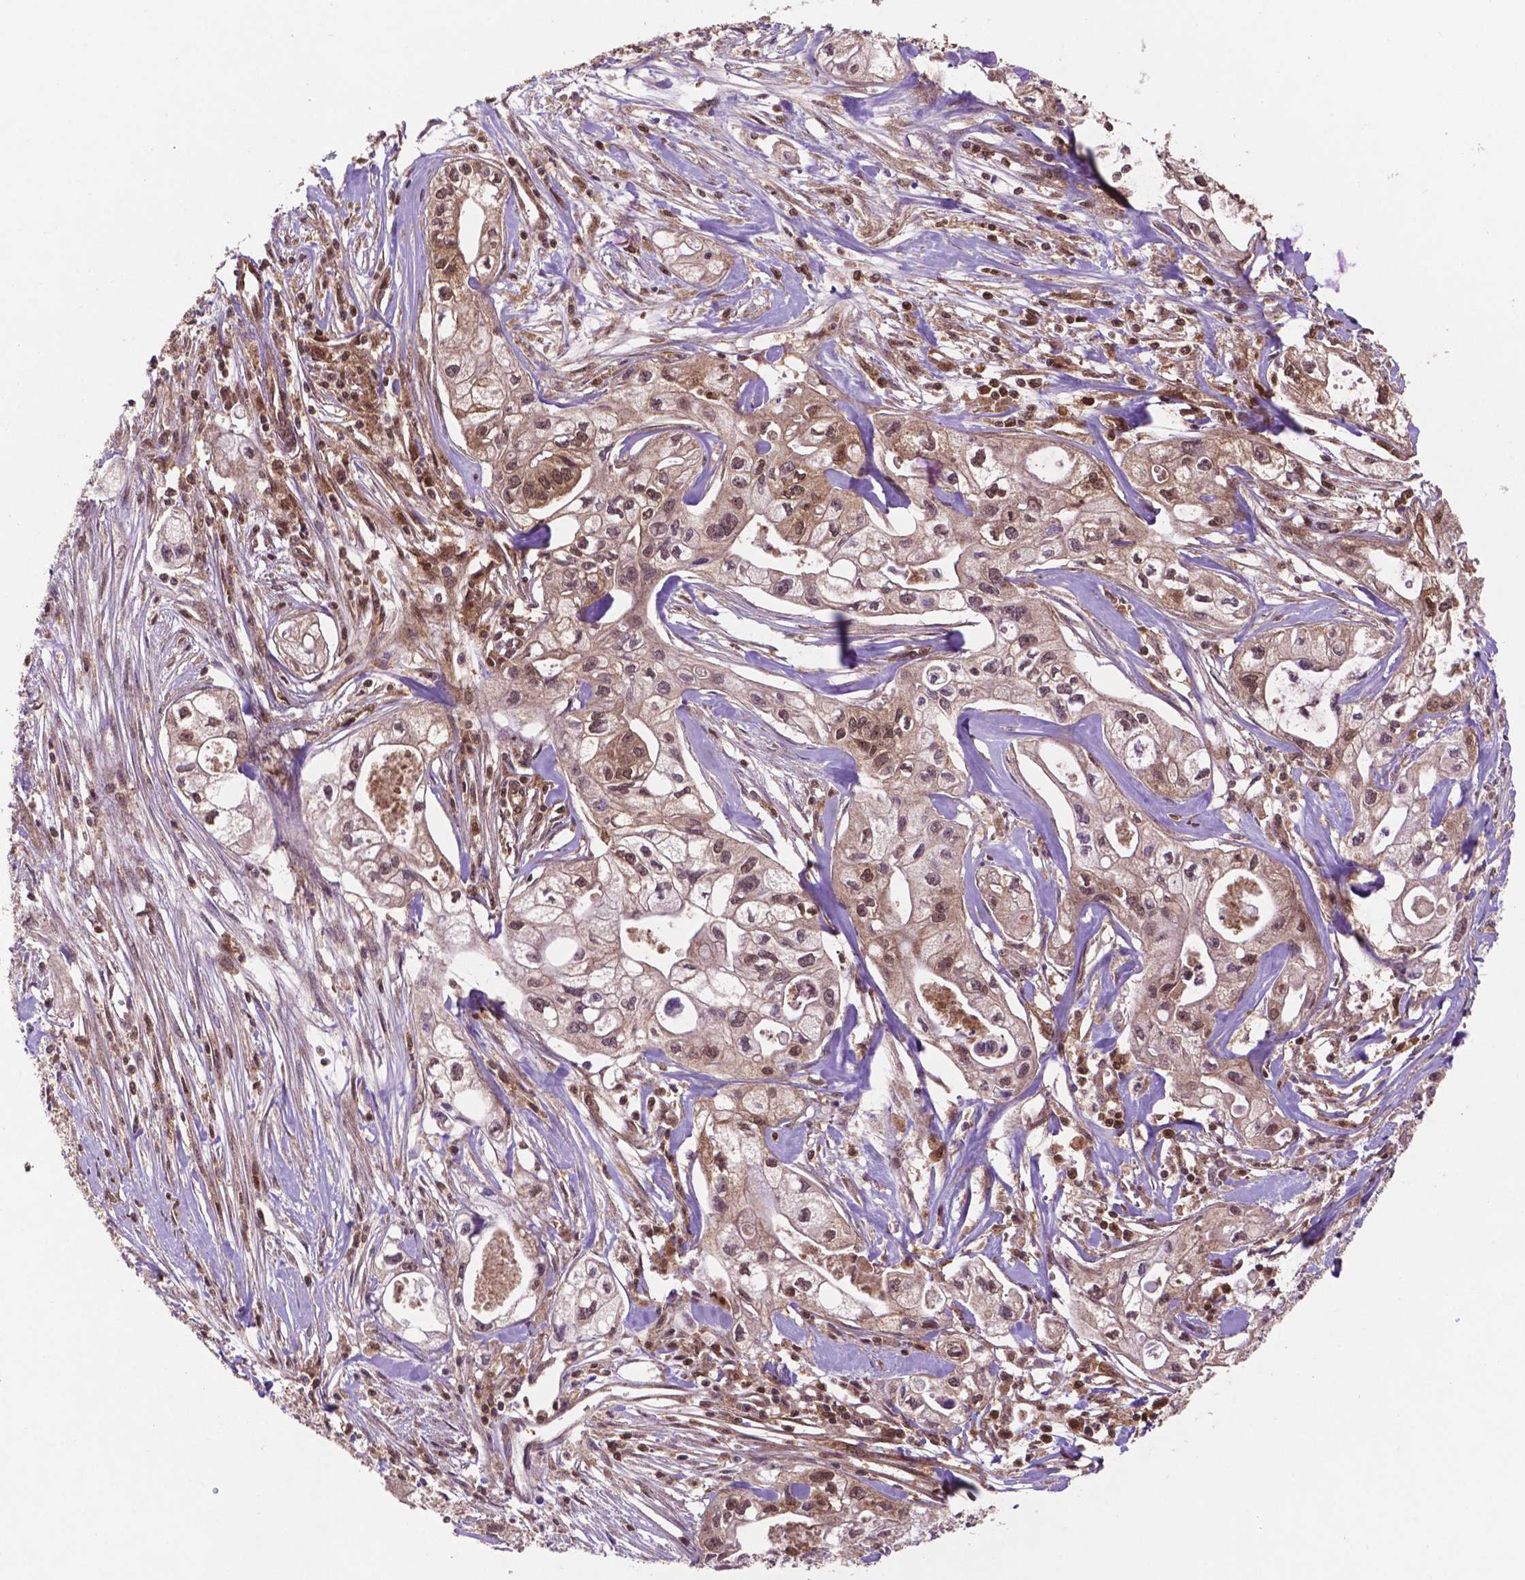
{"staining": {"intensity": "moderate", "quantity": "25%-75%", "location": "cytoplasmic/membranous,nuclear"}, "tissue": "pancreatic cancer", "cell_type": "Tumor cells", "image_type": "cancer", "snomed": [{"axis": "morphology", "description": "Adenocarcinoma, NOS"}, {"axis": "topography", "description": "Pancreas"}], "caption": "Immunohistochemical staining of human pancreatic adenocarcinoma reveals moderate cytoplasmic/membranous and nuclear protein positivity in about 25%-75% of tumor cells.", "gene": "UBE2L6", "patient": {"sex": "male", "age": 70}}